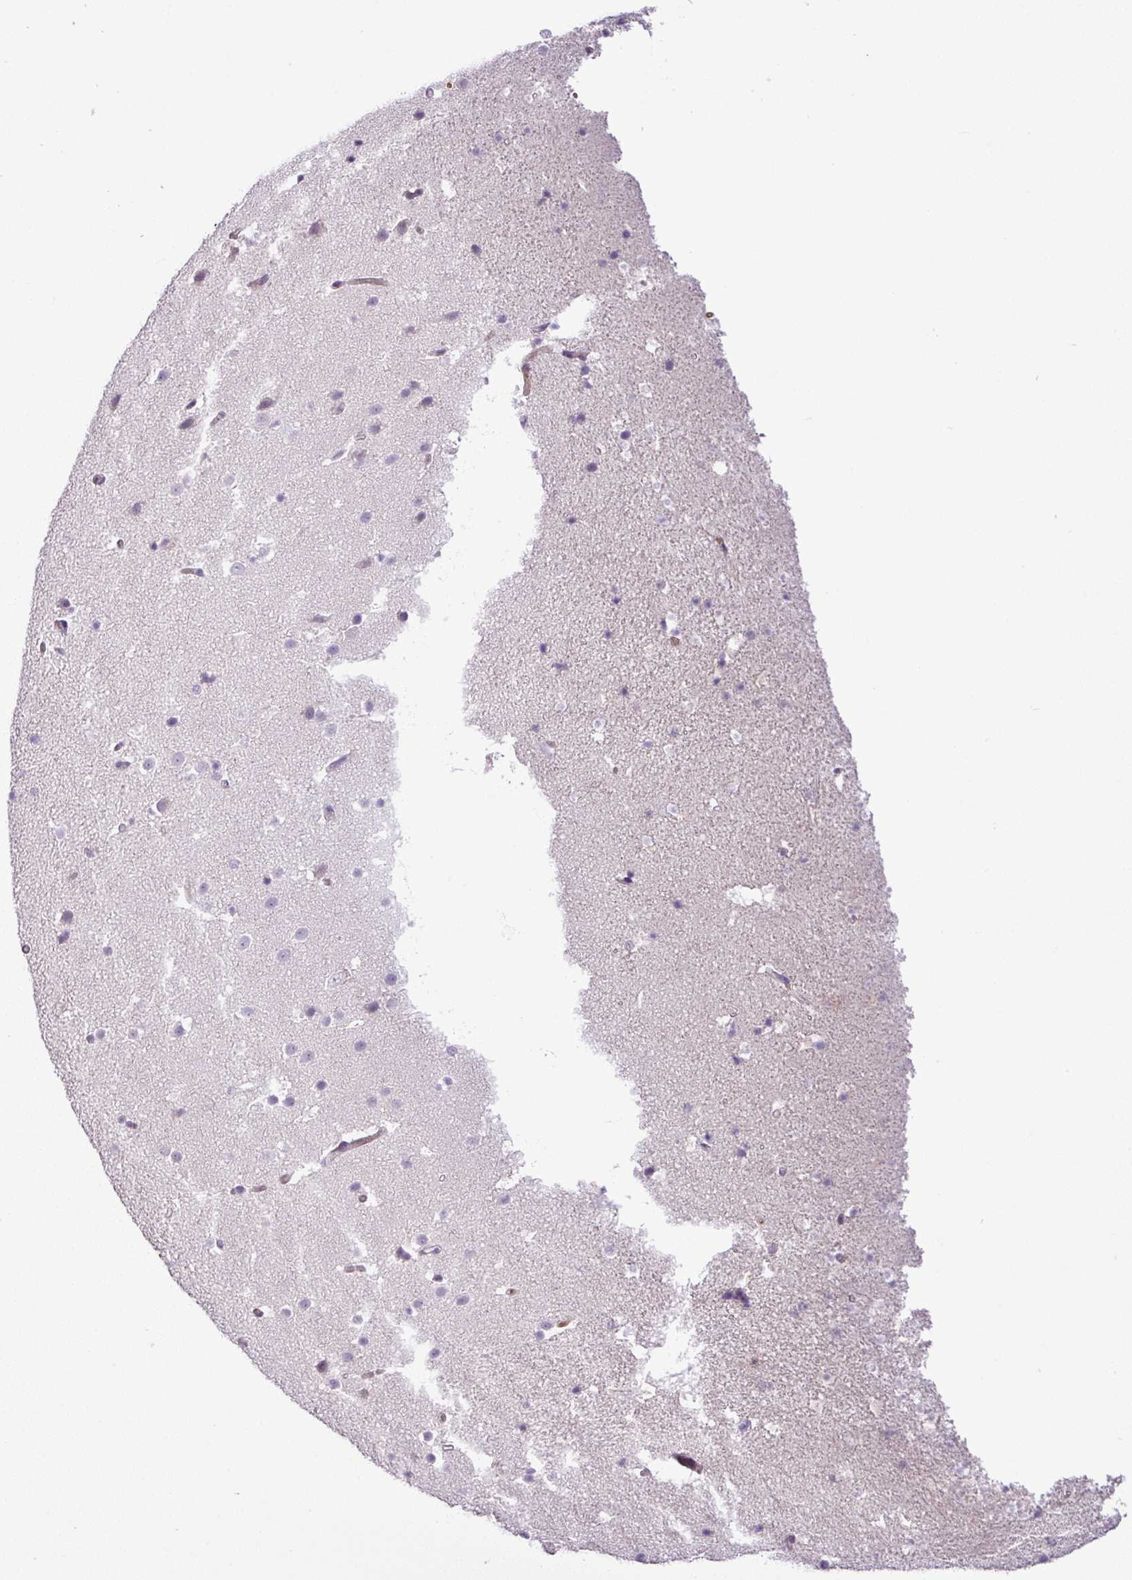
{"staining": {"intensity": "negative", "quantity": "none", "location": "none"}, "tissue": "hippocampus", "cell_type": "Glial cells", "image_type": "normal", "snomed": [{"axis": "morphology", "description": "Normal tissue, NOS"}, {"axis": "topography", "description": "Hippocampus"}], "caption": "Immunohistochemistry (IHC) histopathology image of normal human hippocampus stained for a protein (brown), which displays no staining in glial cells.", "gene": "NBEAL2", "patient": {"sex": "male", "age": 37}}